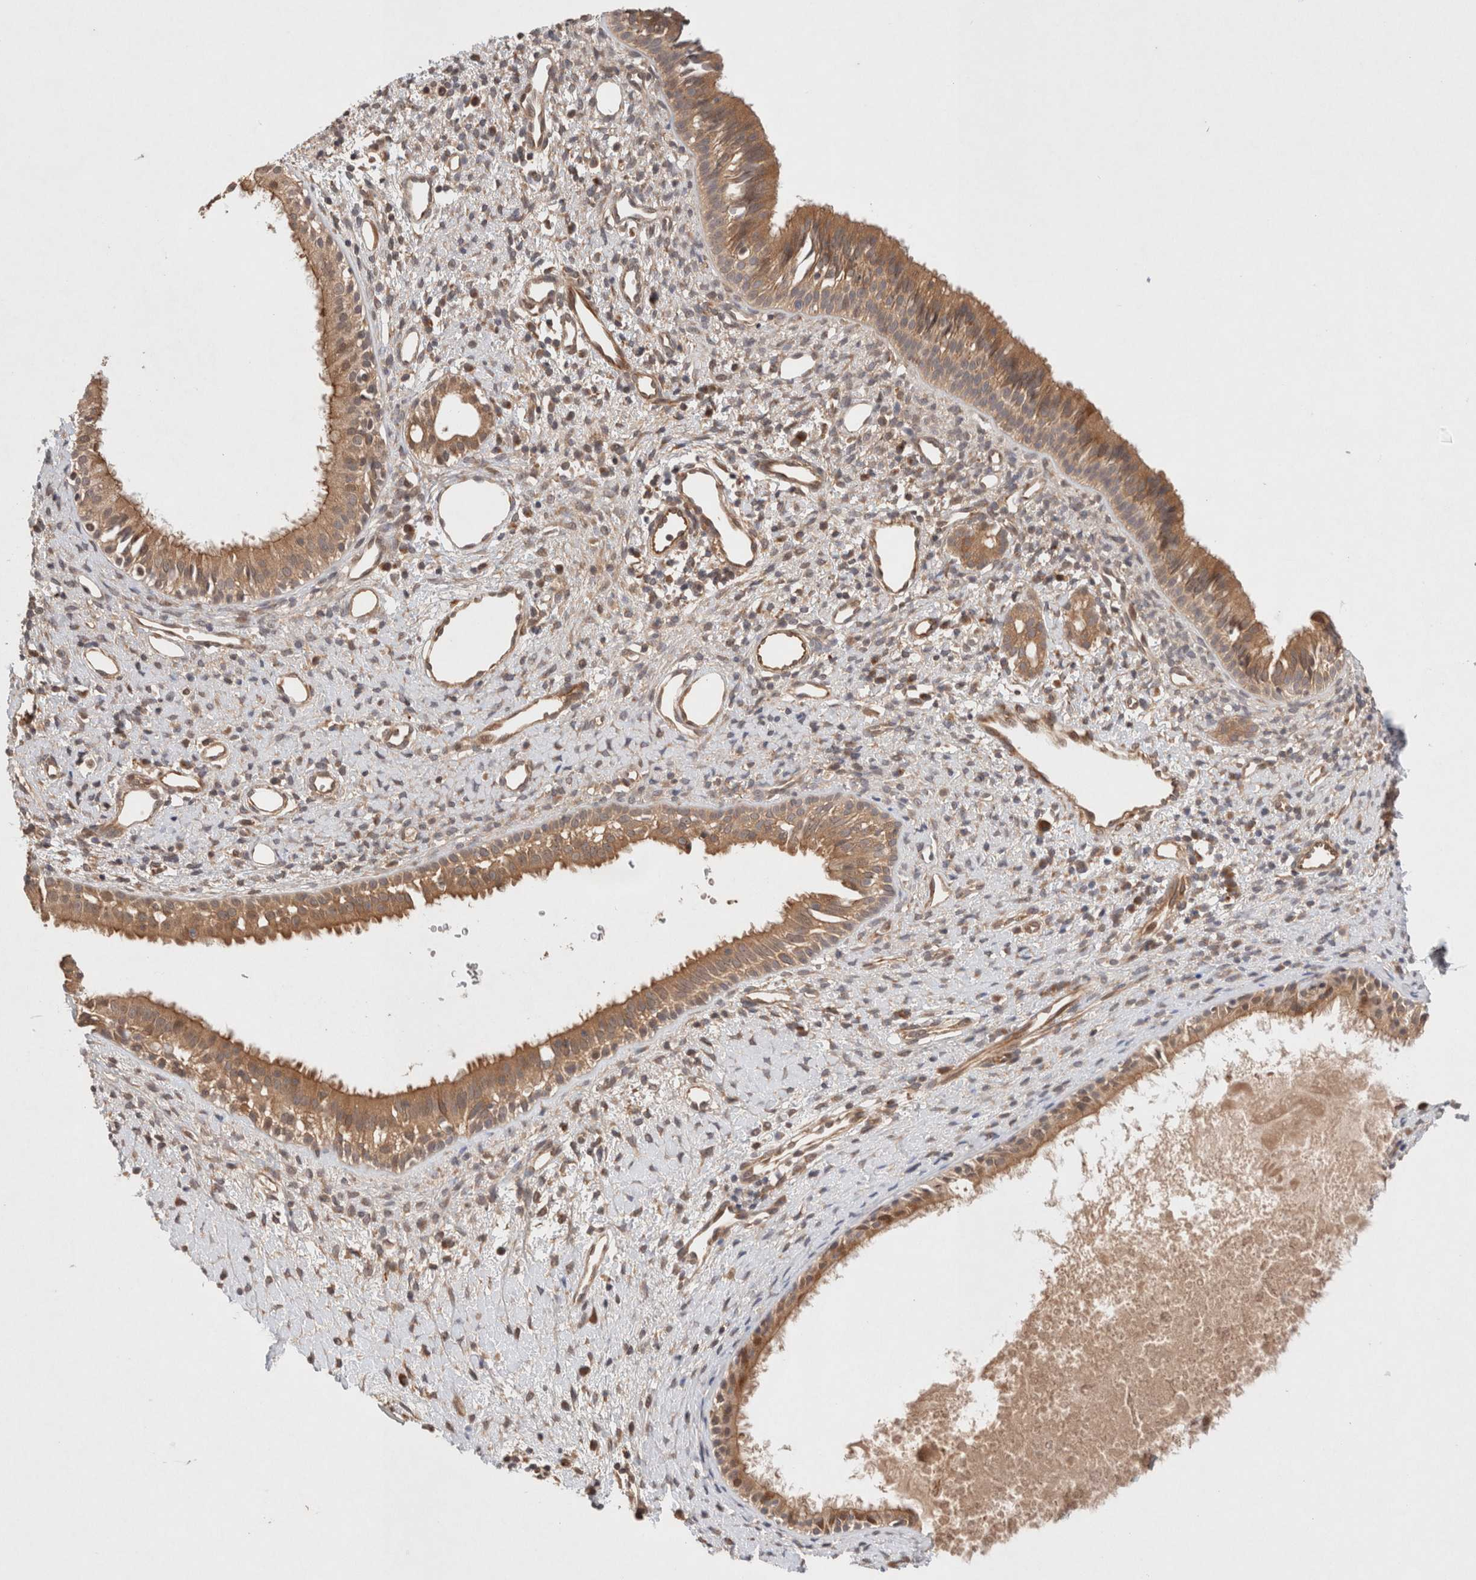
{"staining": {"intensity": "moderate", "quantity": ">75%", "location": "cytoplasmic/membranous"}, "tissue": "nasopharynx", "cell_type": "Respiratory epithelial cells", "image_type": "normal", "snomed": [{"axis": "morphology", "description": "Normal tissue, NOS"}, {"axis": "topography", "description": "Nasopharynx"}], "caption": "High-power microscopy captured an IHC micrograph of normal nasopharynx, revealing moderate cytoplasmic/membranous expression in approximately >75% of respiratory epithelial cells.", "gene": "KLHL20", "patient": {"sex": "male", "age": 22}}